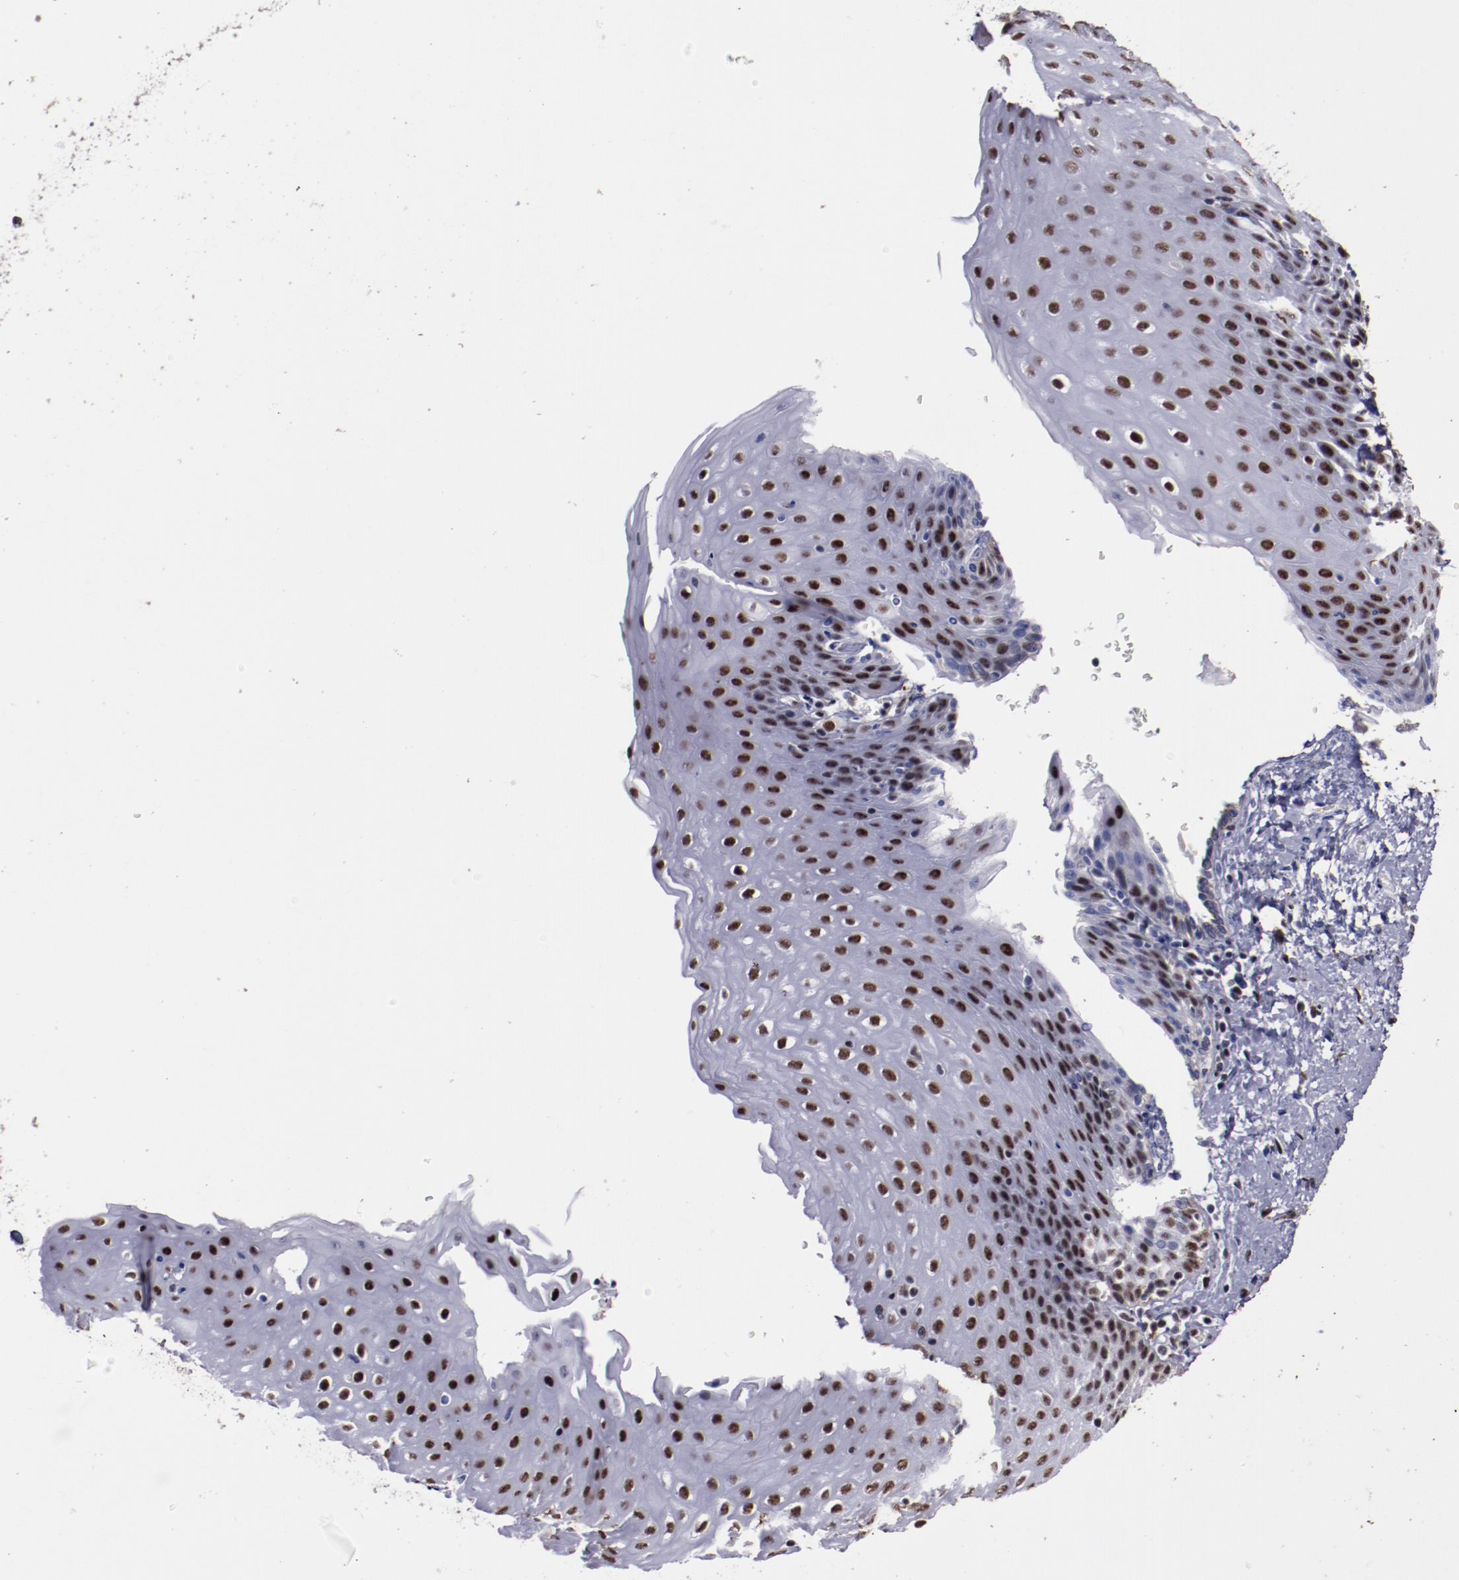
{"staining": {"intensity": "strong", "quantity": ">75%", "location": "nuclear"}, "tissue": "esophagus", "cell_type": "Squamous epithelial cells", "image_type": "normal", "snomed": [{"axis": "morphology", "description": "Normal tissue, NOS"}, {"axis": "topography", "description": "Esophagus"}], "caption": "Human esophagus stained with a brown dye displays strong nuclear positive positivity in approximately >75% of squamous epithelial cells.", "gene": "PPP4R3A", "patient": {"sex": "female", "age": 61}}